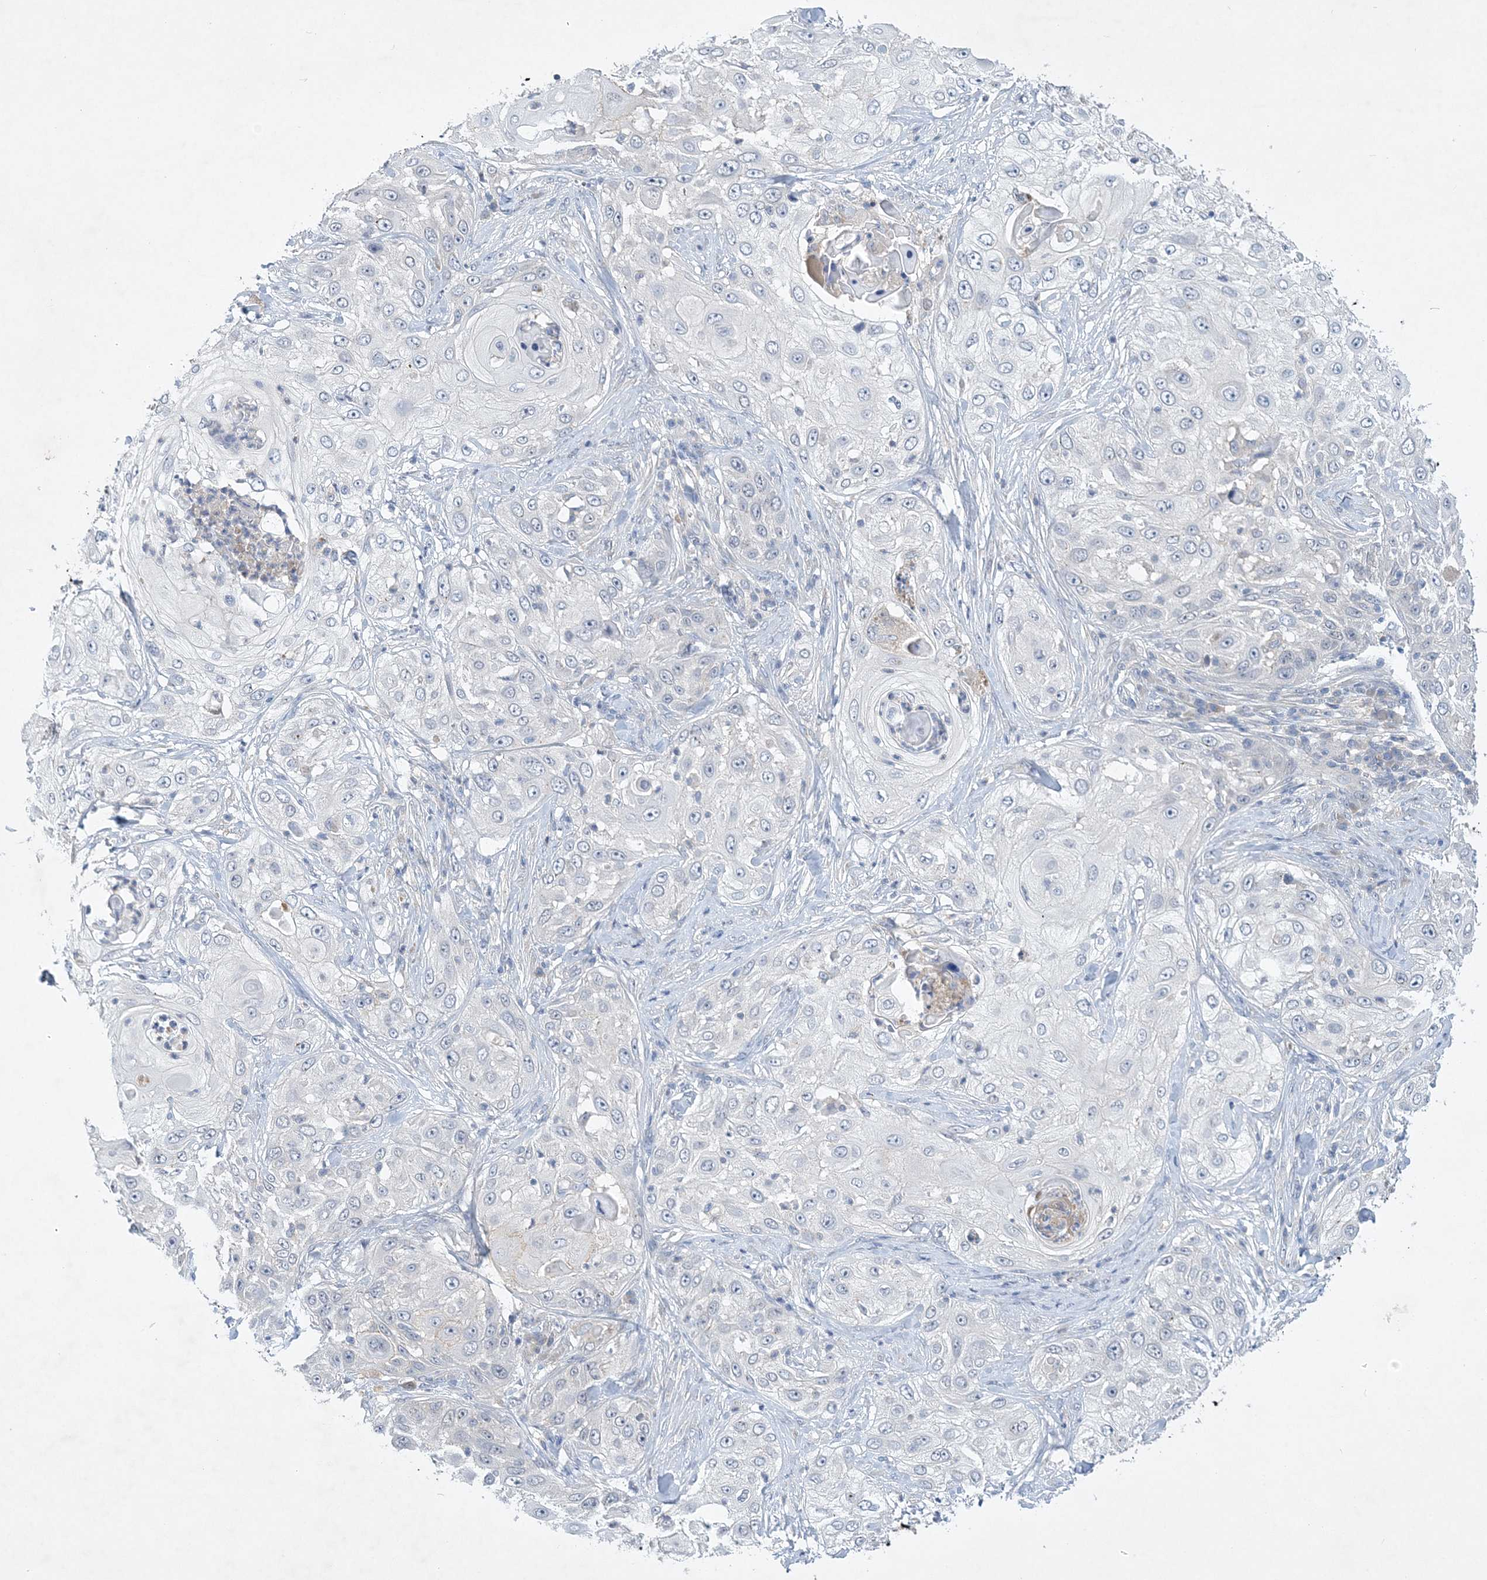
{"staining": {"intensity": "negative", "quantity": "none", "location": "none"}, "tissue": "skin cancer", "cell_type": "Tumor cells", "image_type": "cancer", "snomed": [{"axis": "morphology", "description": "Squamous cell carcinoma, NOS"}, {"axis": "topography", "description": "Skin"}], "caption": "There is no significant expression in tumor cells of skin cancer.", "gene": "ANKRD35", "patient": {"sex": "female", "age": 44}}